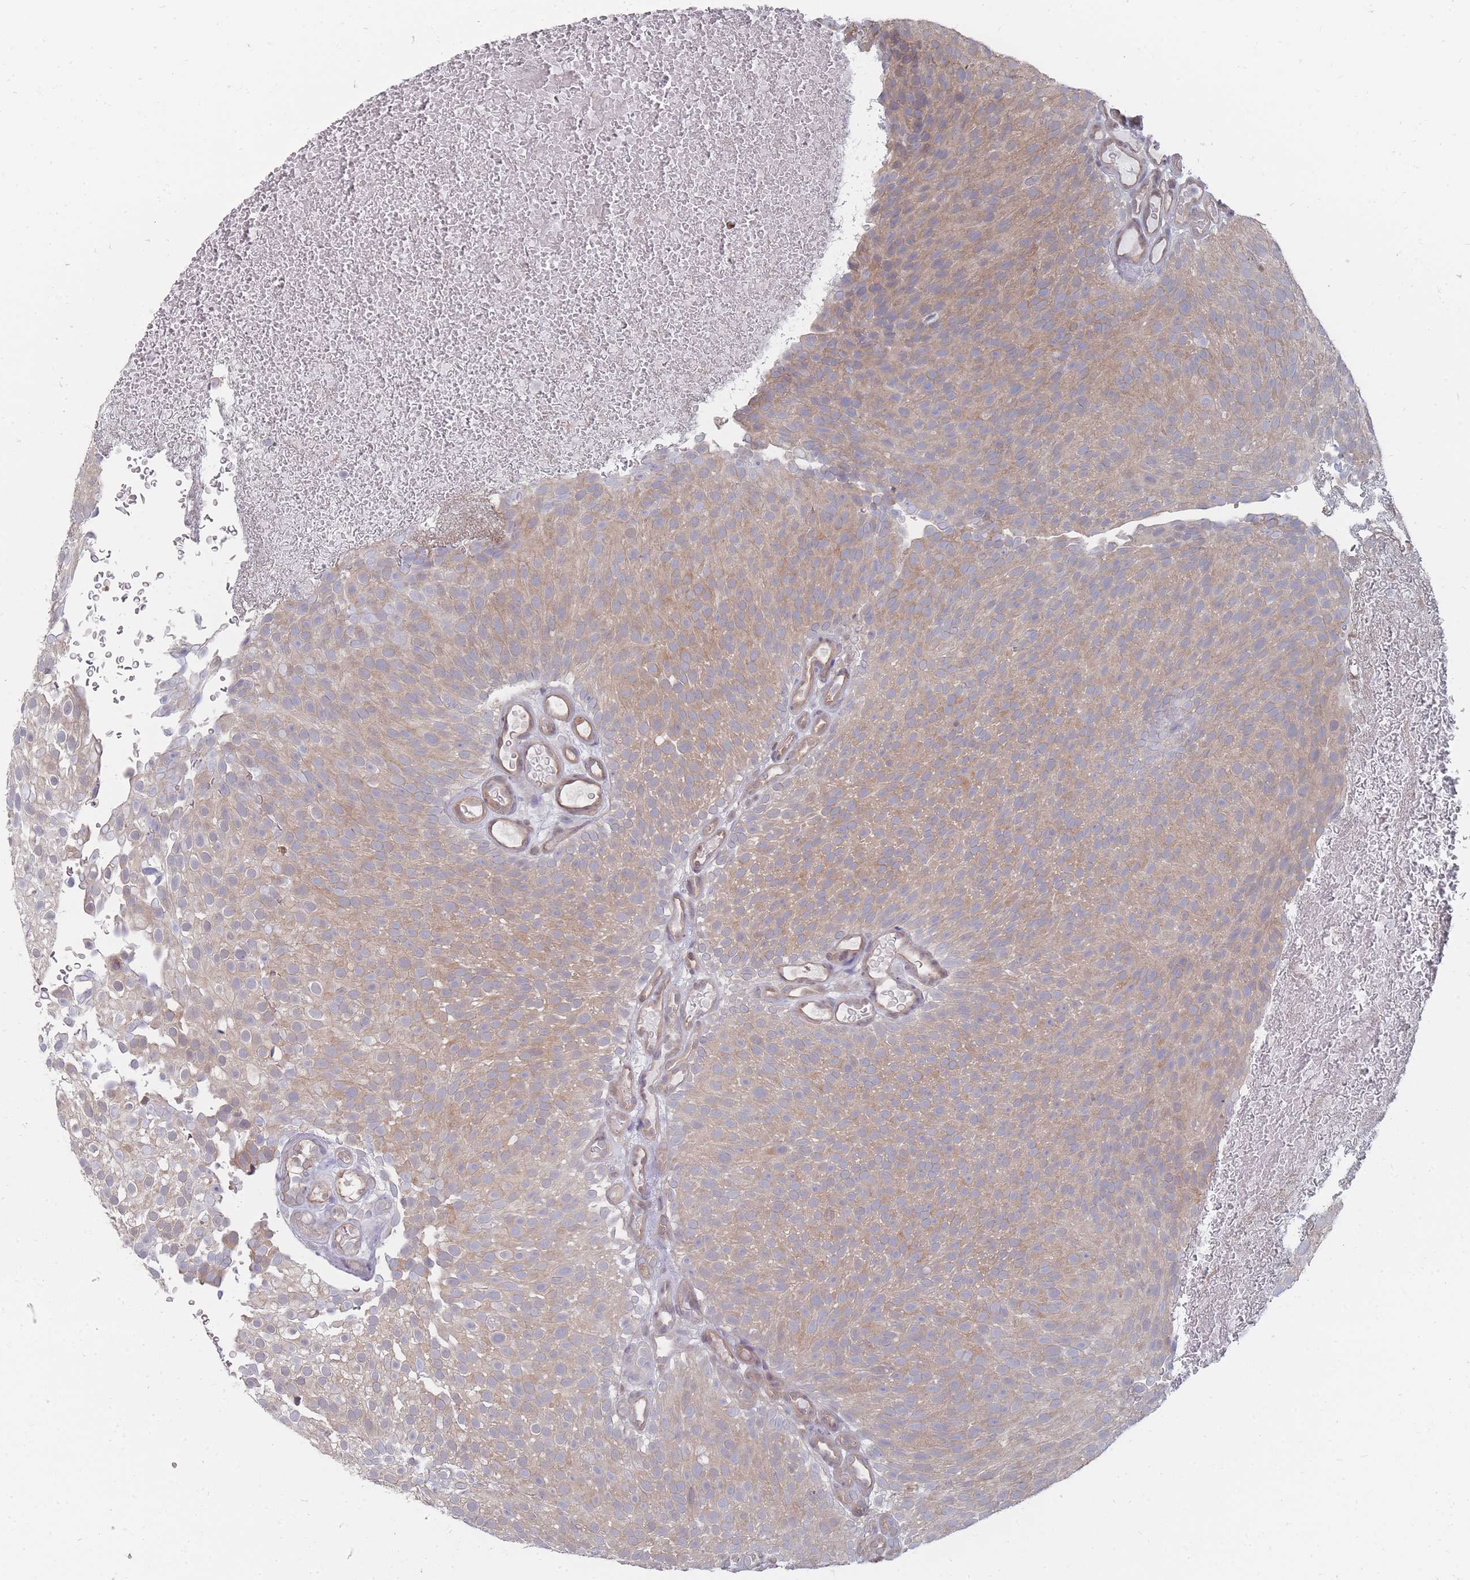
{"staining": {"intensity": "weak", "quantity": "25%-75%", "location": "cytoplasmic/membranous"}, "tissue": "urothelial cancer", "cell_type": "Tumor cells", "image_type": "cancer", "snomed": [{"axis": "morphology", "description": "Urothelial carcinoma, Low grade"}, {"axis": "topography", "description": "Urinary bladder"}], "caption": "A low amount of weak cytoplasmic/membranous staining is identified in about 25%-75% of tumor cells in urothelial cancer tissue. (brown staining indicates protein expression, while blue staining denotes nuclei).", "gene": "NKD1", "patient": {"sex": "male", "age": 78}}